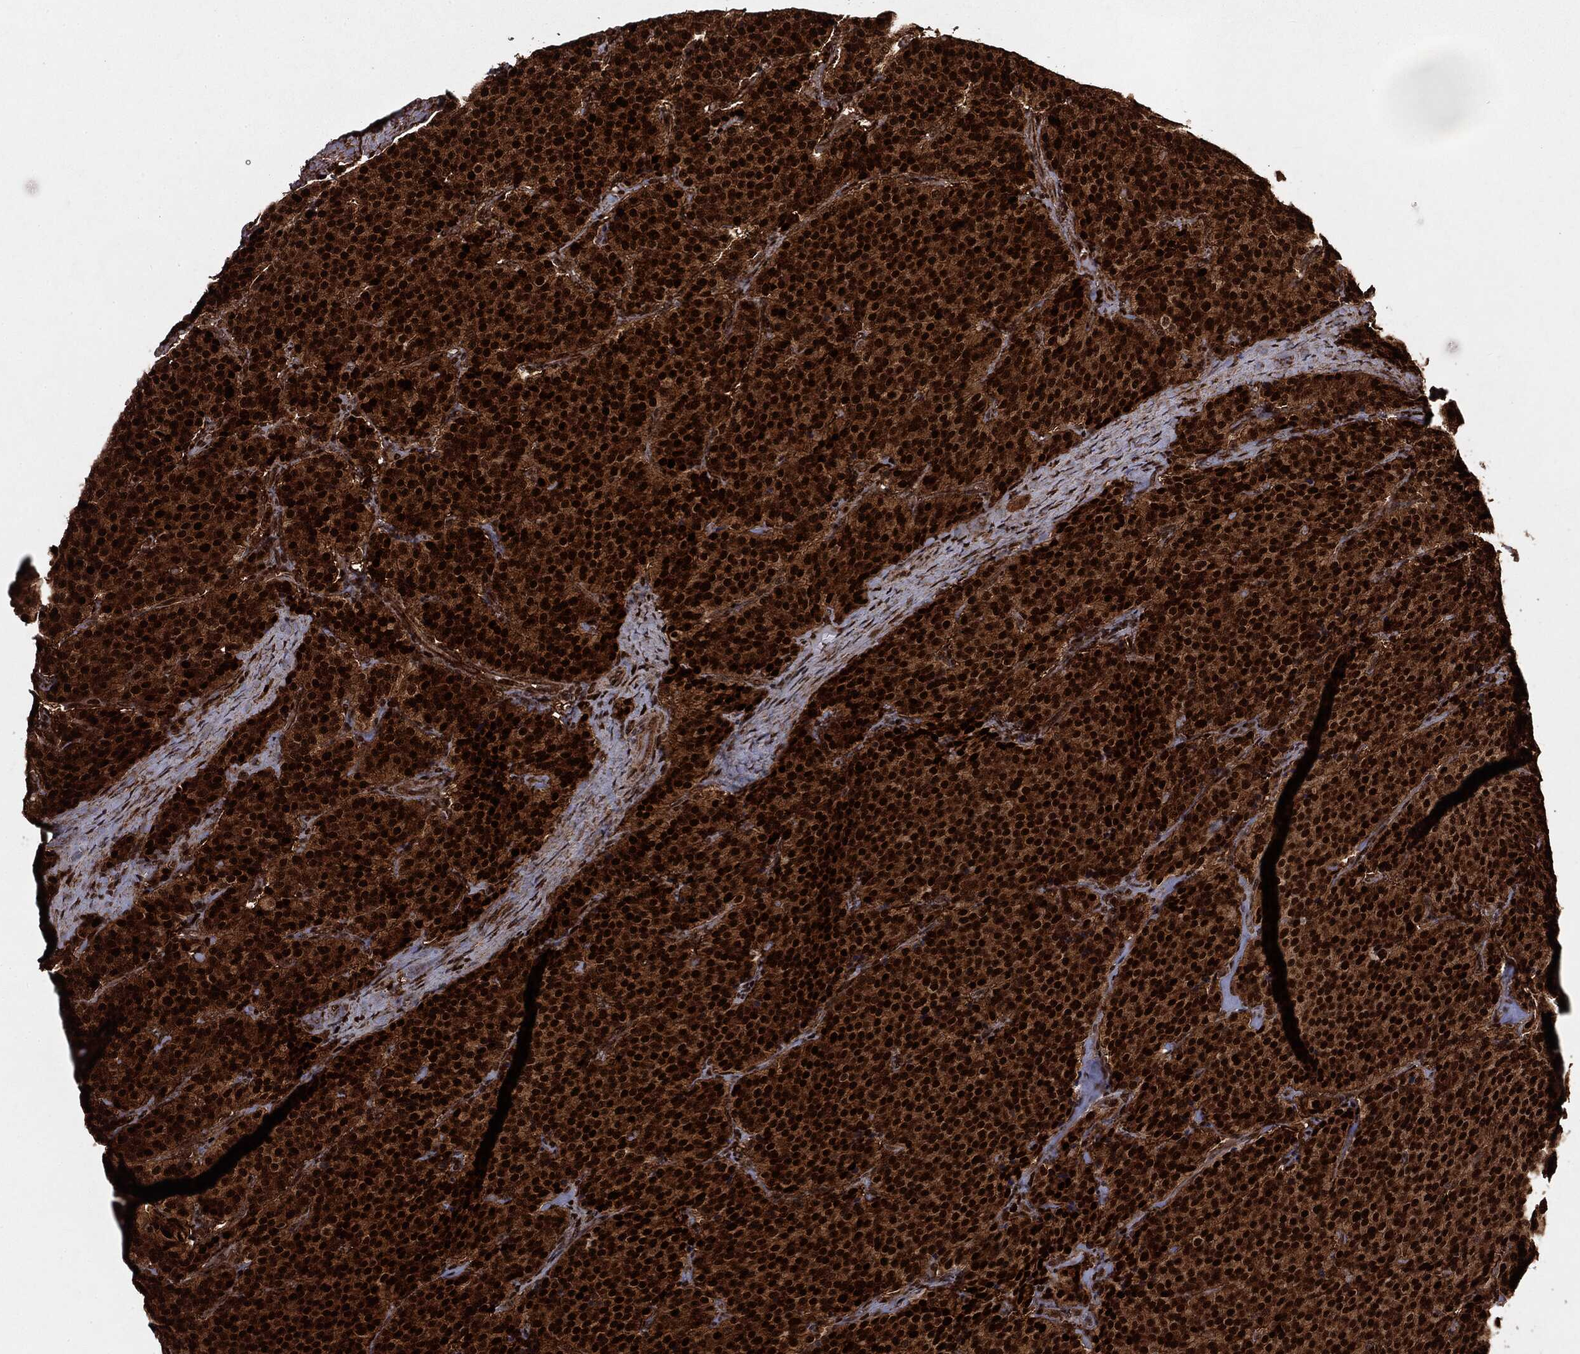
{"staining": {"intensity": "strong", "quantity": ">75%", "location": "cytoplasmic/membranous,nuclear"}, "tissue": "carcinoid", "cell_type": "Tumor cells", "image_type": "cancer", "snomed": [{"axis": "morphology", "description": "Carcinoid, malignant, NOS"}, {"axis": "topography", "description": "Small intestine"}], "caption": "Immunohistochemical staining of malignant carcinoid exhibits high levels of strong cytoplasmic/membranous and nuclear protein staining in approximately >75% of tumor cells. (DAB = brown stain, brightfield microscopy at high magnification).", "gene": "RANBP9", "patient": {"sex": "female", "age": 58}}